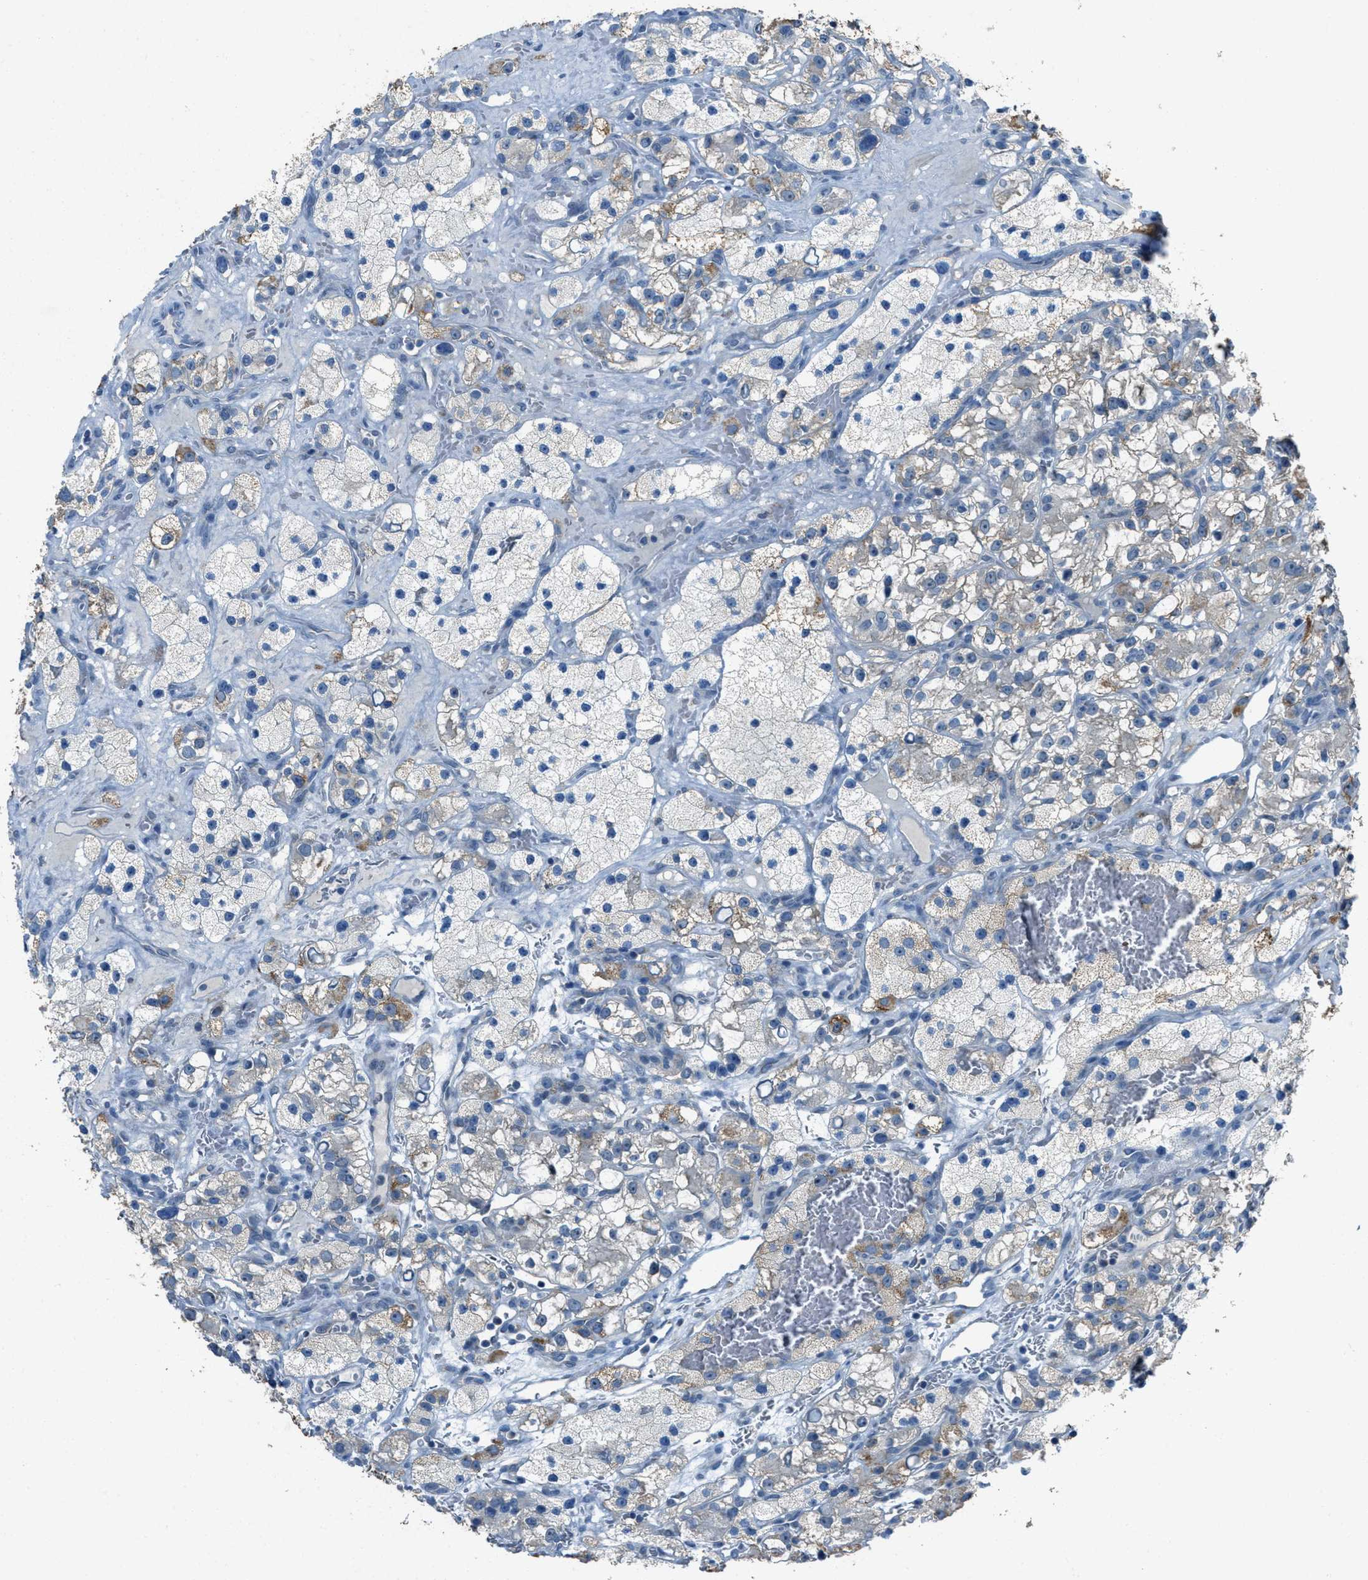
{"staining": {"intensity": "weak", "quantity": "<25%", "location": "cytoplasmic/membranous"}, "tissue": "renal cancer", "cell_type": "Tumor cells", "image_type": "cancer", "snomed": [{"axis": "morphology", "description": "Adenocarcinoma, NOS"}, {"axis": "topography", "description": "Kidney"}], "caption": "A high-resolution histopathology image shows IHC staining of renal cancer, which displays no significant expression in tumor cells.", "gene": "CDON", "patient": {"sex": "female", "age": 57}}